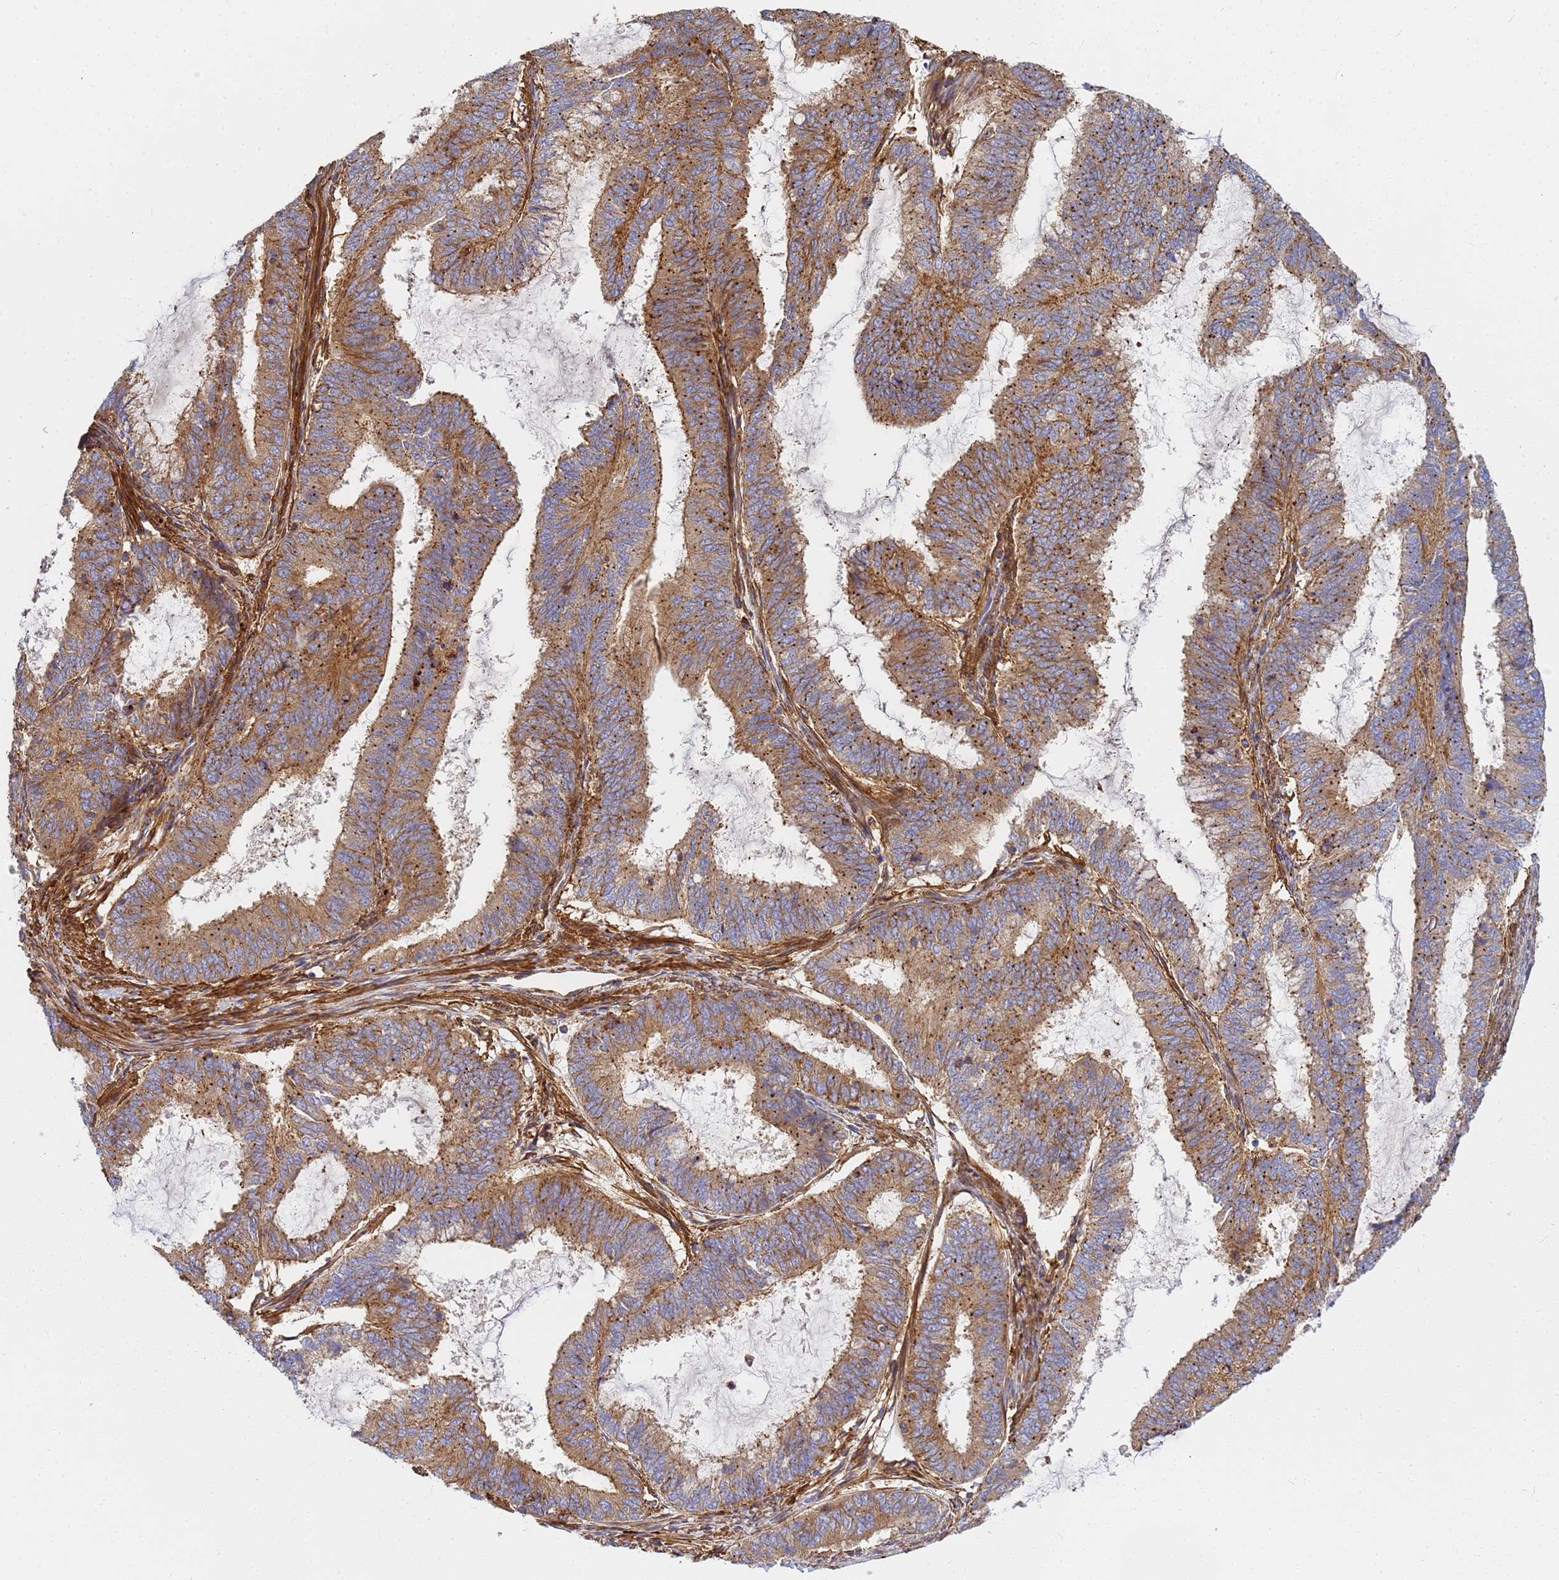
{"staining": {"intensity": "moderate", "quantity": ">75%", "location": "cytoplasmic/membranous"}, "tissue": "endometrial cancer", "cell_type": "Tumor cells", "image_type": "cancer", "snomed": [{"axis": "morphology", "description": "Adenocarcinoma, NOS"}, {"axis": "topography", "description": "Endometrium"}], "caption": "Protein expression analysis of endometrial cancer (adenocarcinoma) reveals moderate cytoplasmic/membranous staining in about >75% of tumor cells.", "gene": "C2CD5", "patient": {"sex": "female", "age": 51}}